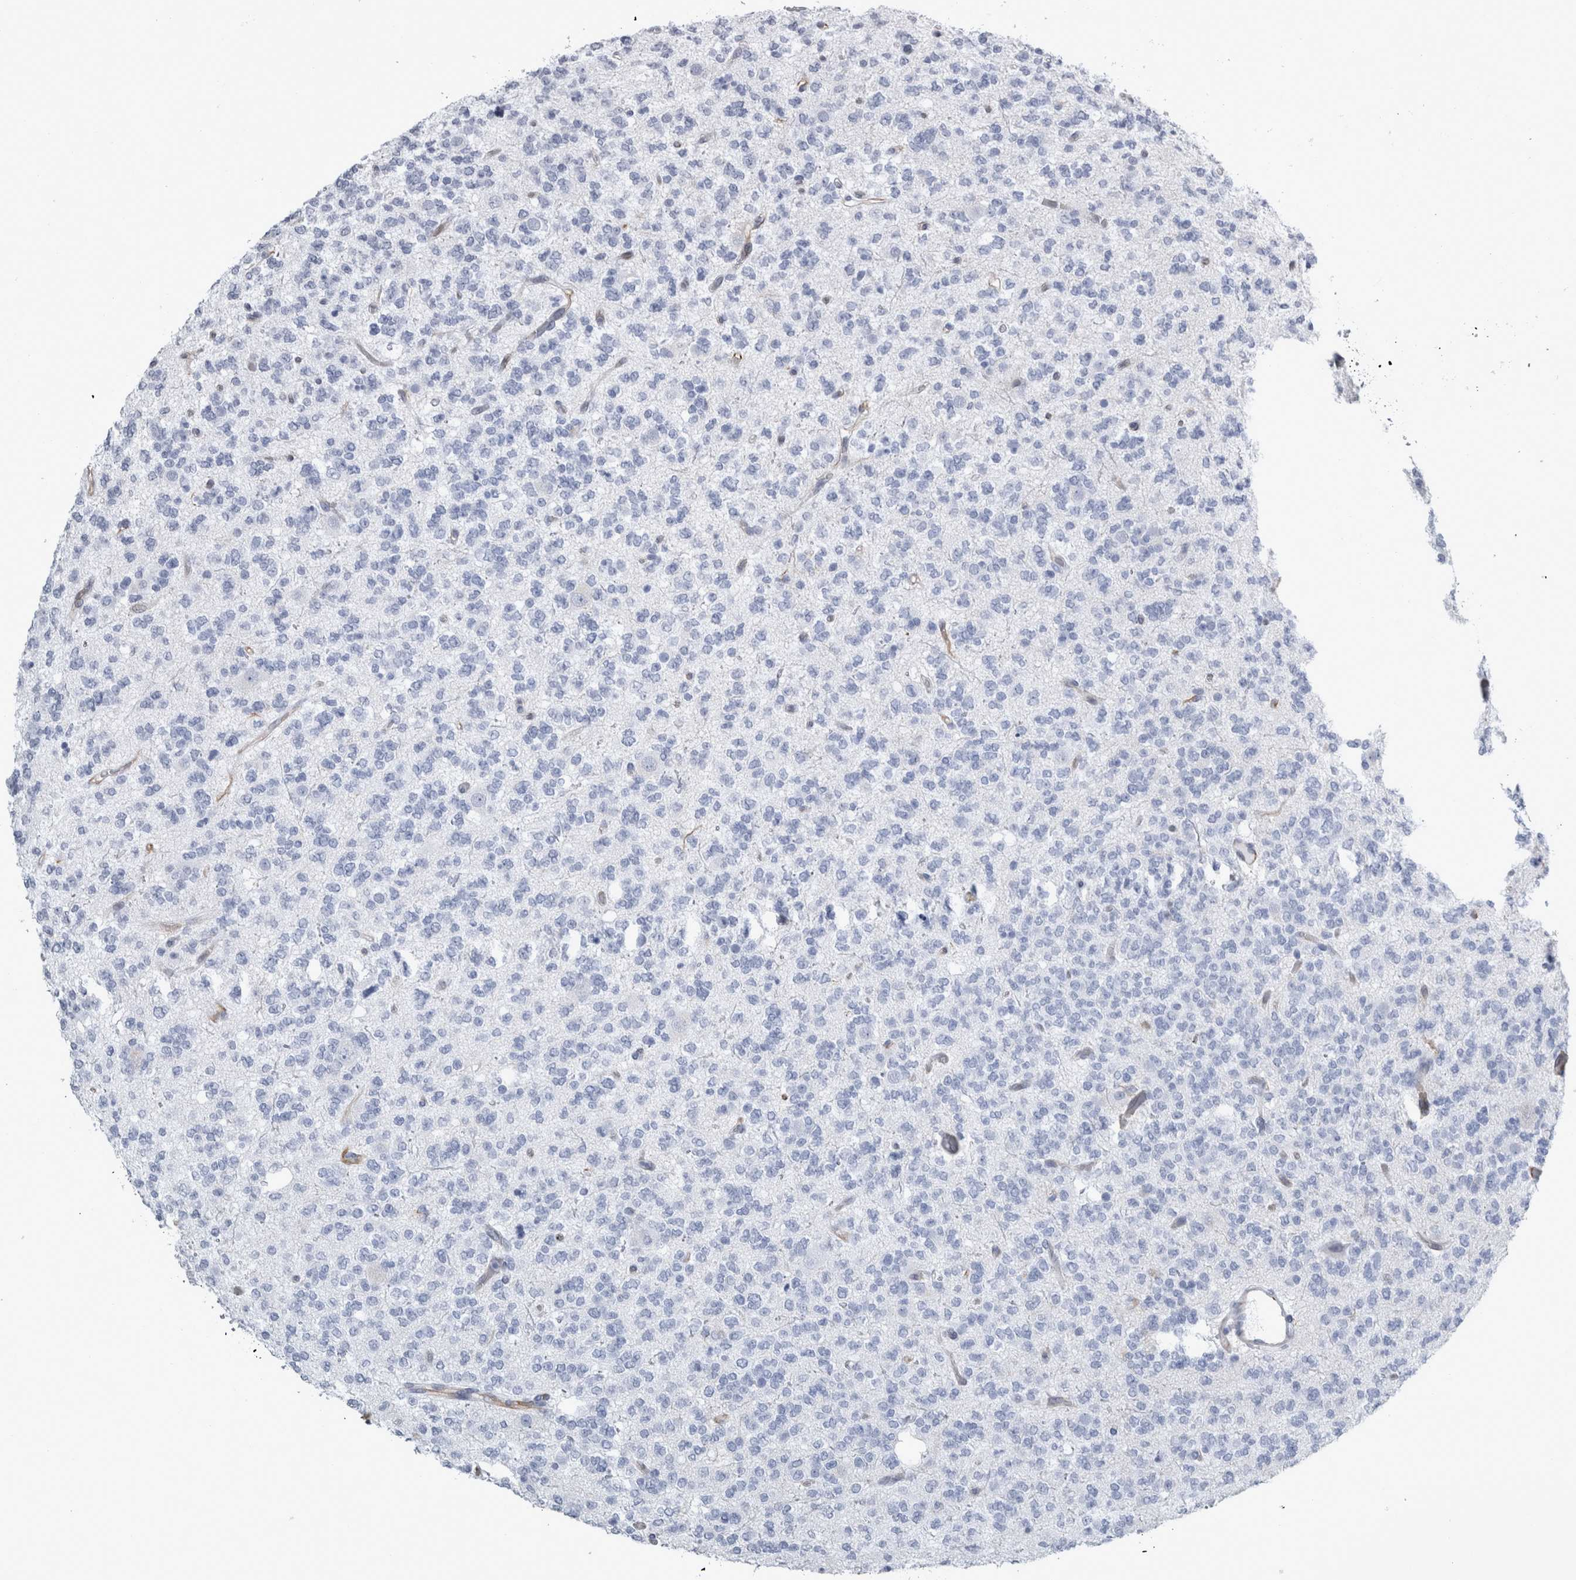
{"staining": {"intensity": "negative", "quantity": "none", "location": "none"}, "tissue": "glioma", "cell_type": "Tumor cells", "image_type": "cancer", "snomed": [{"axis": "morphology", "description": "Glioma, malignant, Low grade"}, {"axis": "topography", "description": "Brain"}], "caption": "Malignant glioma (low-grade) was stained to show a protein in brown. There is no significant expression in tumor cells.", "gene": "VWDE", "patient": {"sex": "male", "age": 38}}